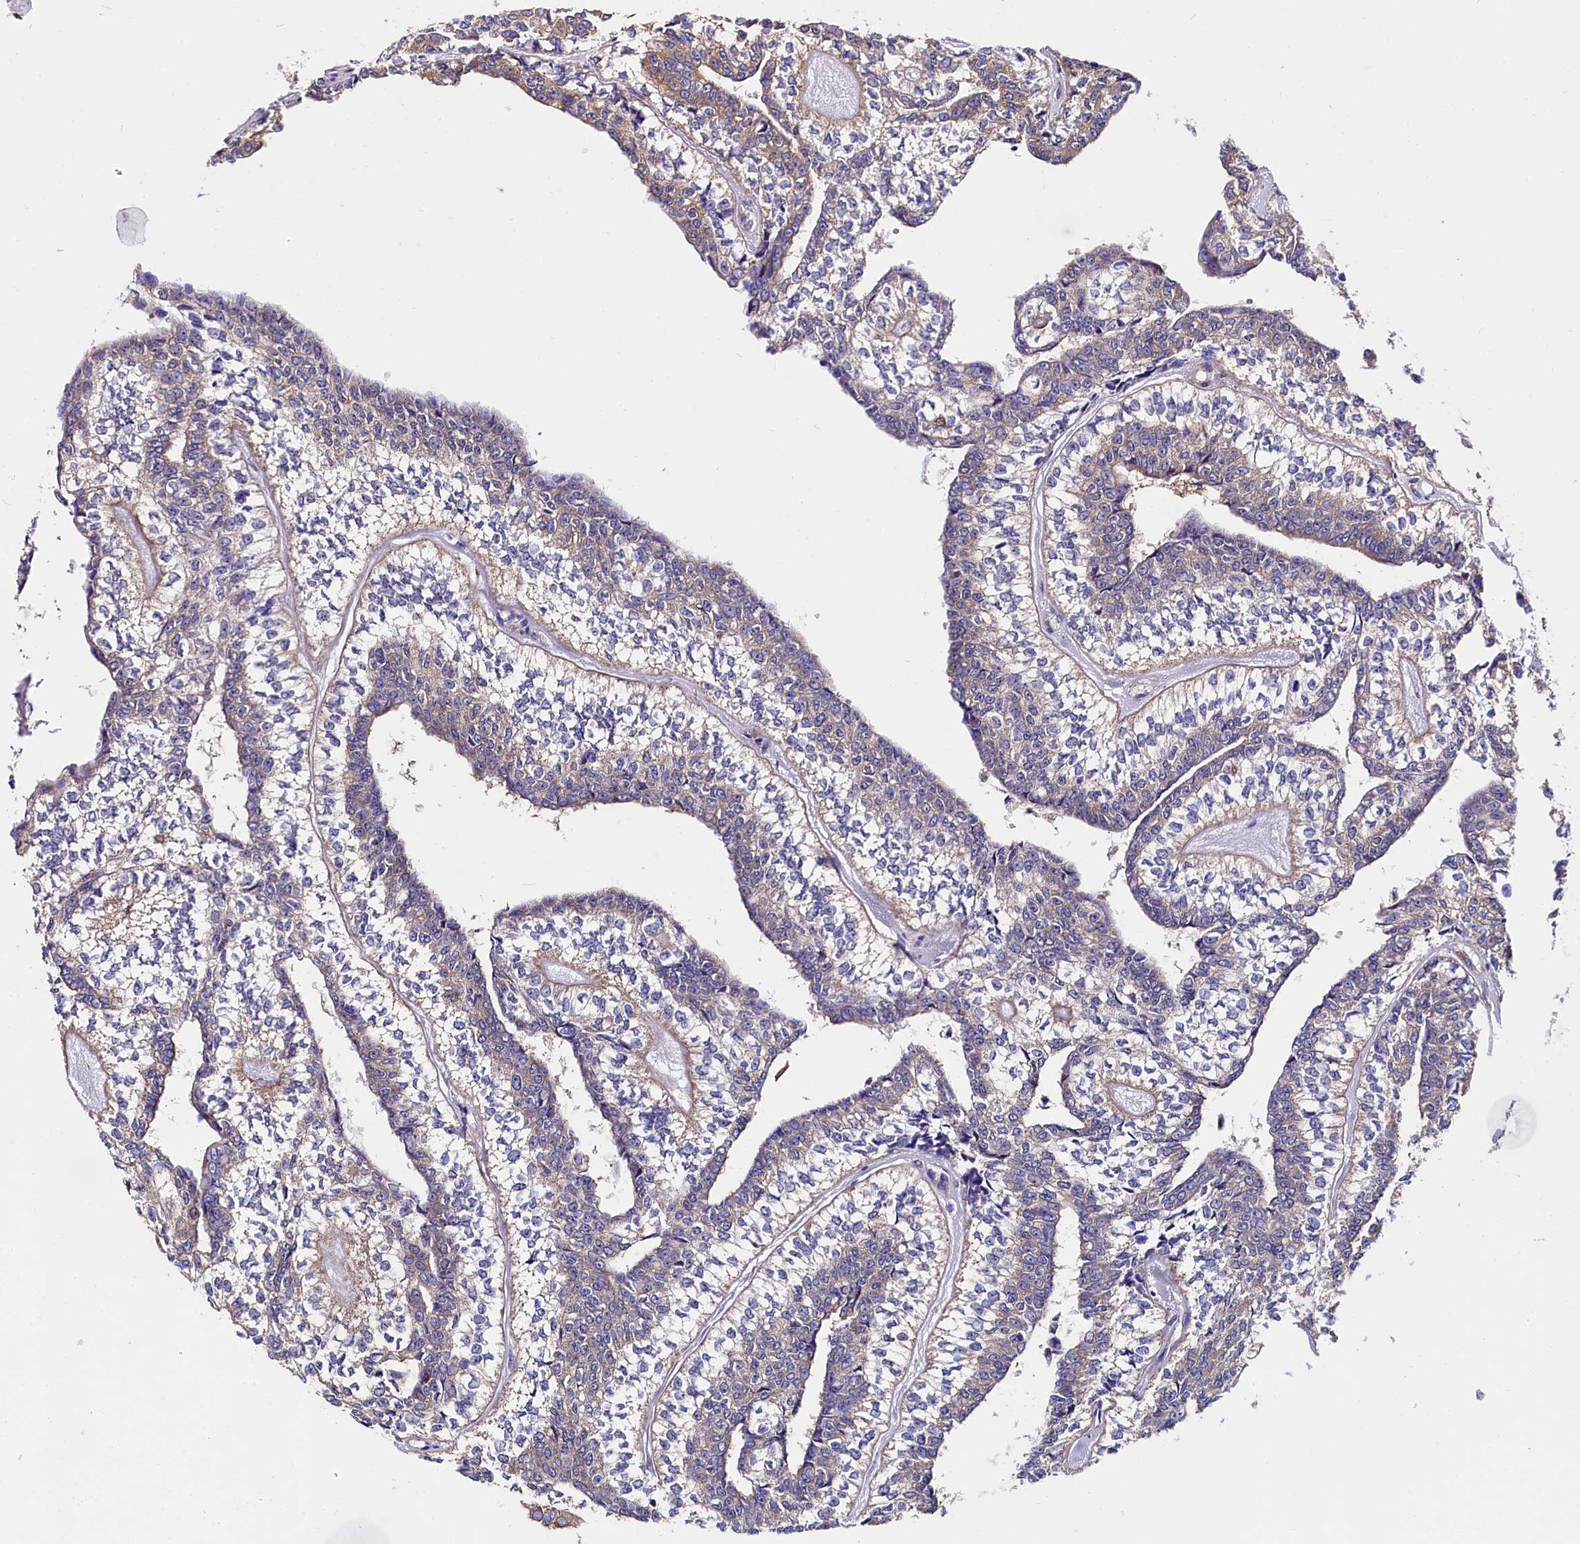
{"staining": {"intensity": "weak", "quantity": "25%-75%", "location": "cytoplasmic/membranous"}, "tissue": "head and neck cancer", "cell_type": "Tumor cells", "image_type": "cancer", "snomed": [{"axis": "morphology", "description": "Adenocarcinoma, NOS"}, {"axis": "topography", "description": "Head-Neck"}], "caption": "Brown immunohistochemical staining in human adenocarcinoma (head and neck) displays weak cytoplasmic/membranous positivity in about 25%-75% of tumor cells. Immunohistochemistry (ihc) stains the protein of interest in brown and the nuclei are stained blue.", "gene": "QARS1", "patient": {"sex": "female", "age": 73}}